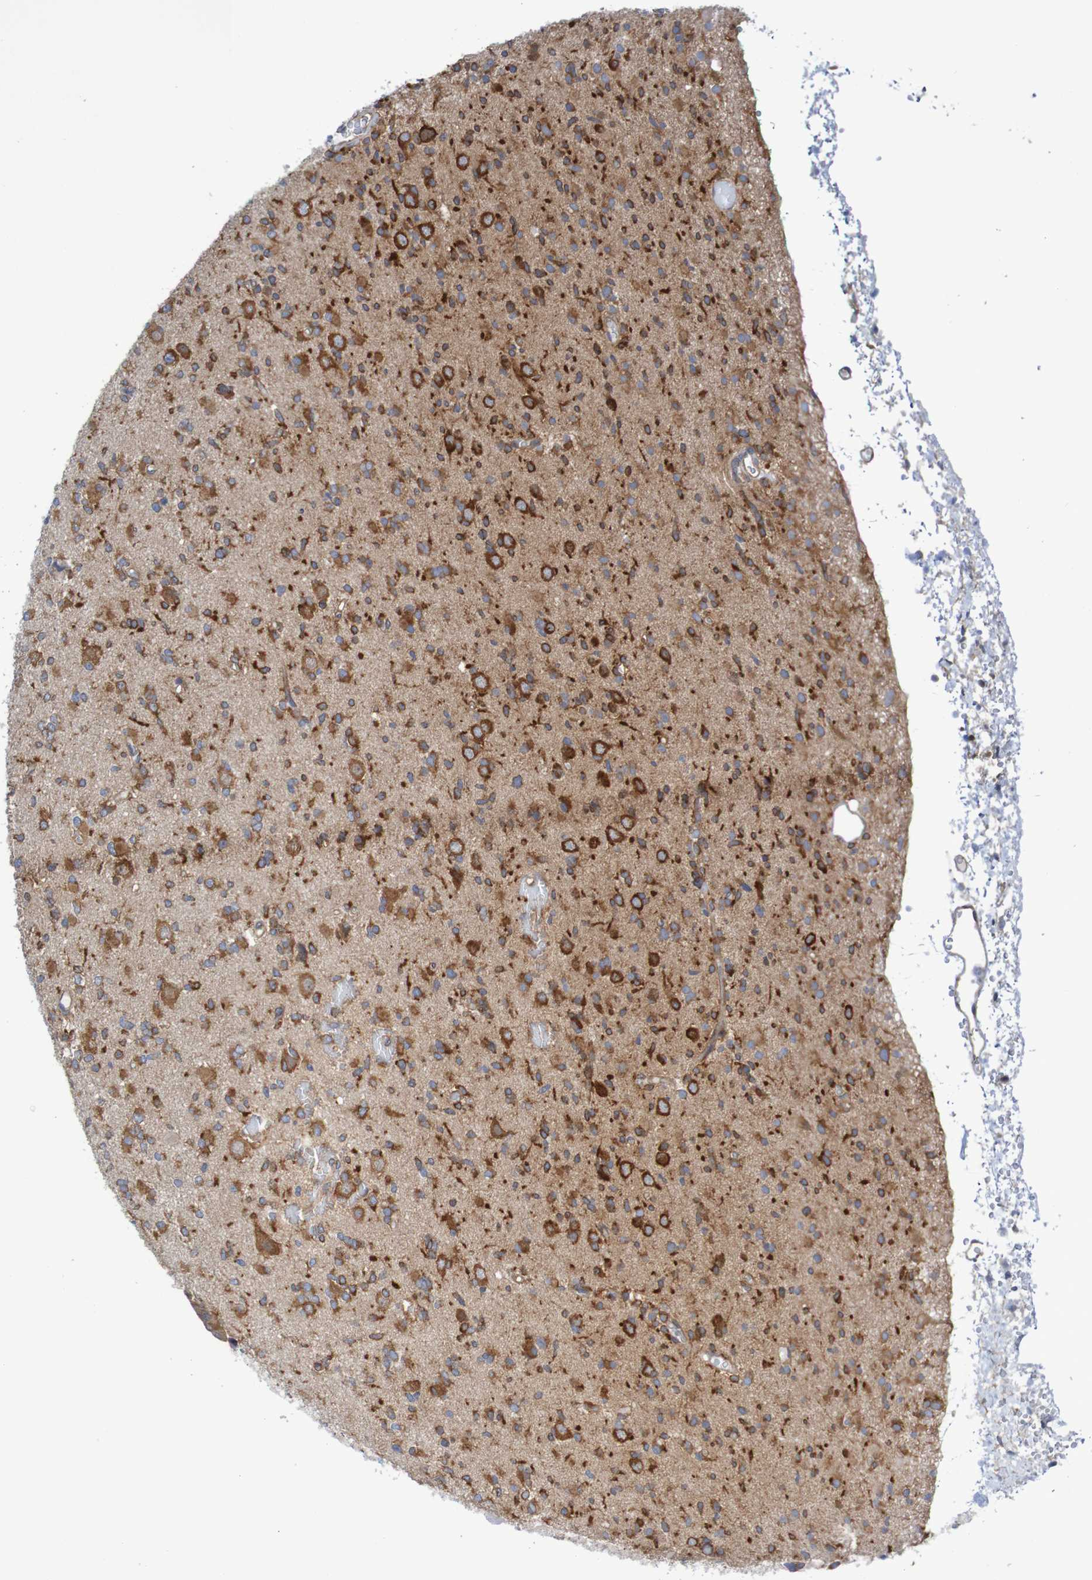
{"staining": {"intensity": "strong", "quantity": ">75%", "location": "cytoplasmic/membranous"}, "tissue": "glioma", "cell_type": "Tumor cells", "image_type": "cancer", "snomed": [{"axis": "morphology", "description": "Glioma, malignant, Low grade"}, {"axis": "topography", "description": "Brain"}], "caption": "A brown stain highlights strong cytoplasmic/membranous staining of a protein in malignant low-grade glioma tumor cells.", "gene": "LRRC47", "patient": {"sex": "female", "age": 22}}